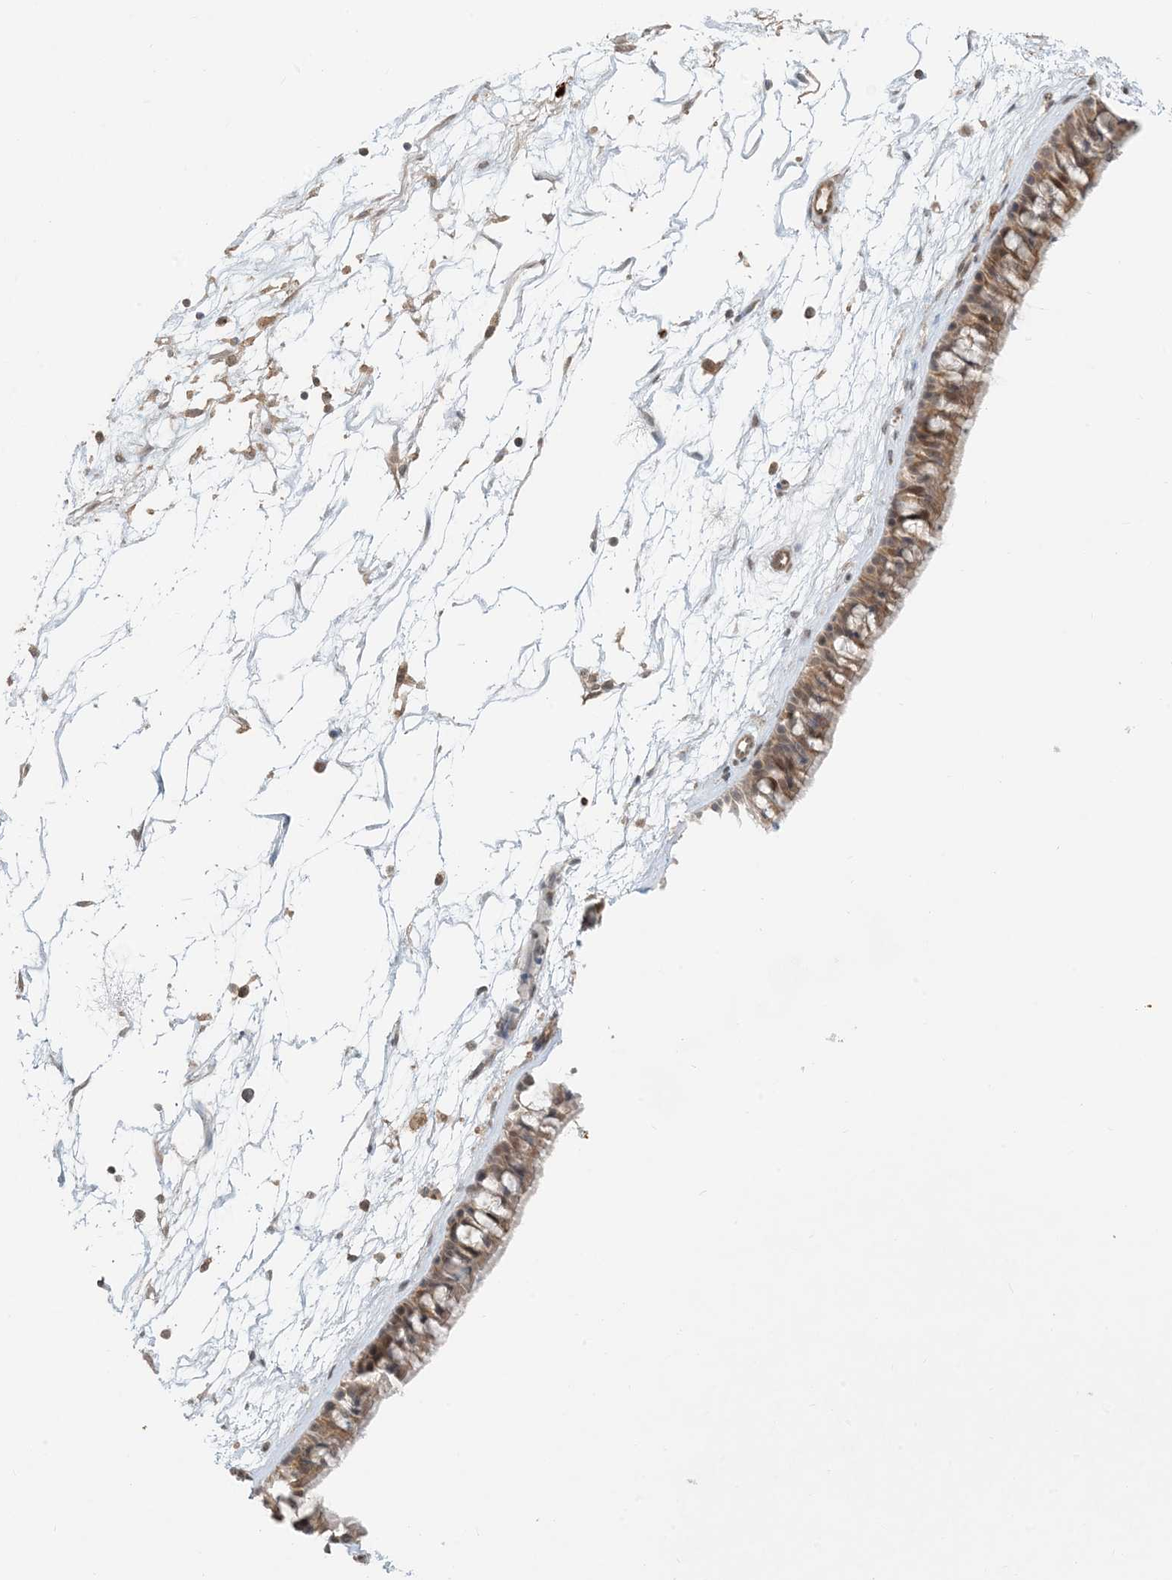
{"staining": {"intensity": "moderate", "quantity": ">75%", "location": "cytoplasmic/membranous"}, "tissue": "nasopharynx", "cell_type": "Respiratory epithelial cells", "image_type": "normal", "snomed": [{"axis": "morphology", "description": "Normal tissue, NOS"}, {"axis": "topography", "description": "Nasopharynx"}], "caption": "Moderate cytoplasmic/membranous protein positivity is identified in approximately >75% of respiratory epithelial cells in nasopharynx. (Brightfield microscopy of DAB IHC at high magnification).", "gene": "OBI1", "patient": {"sex": "male", "age": 64}}